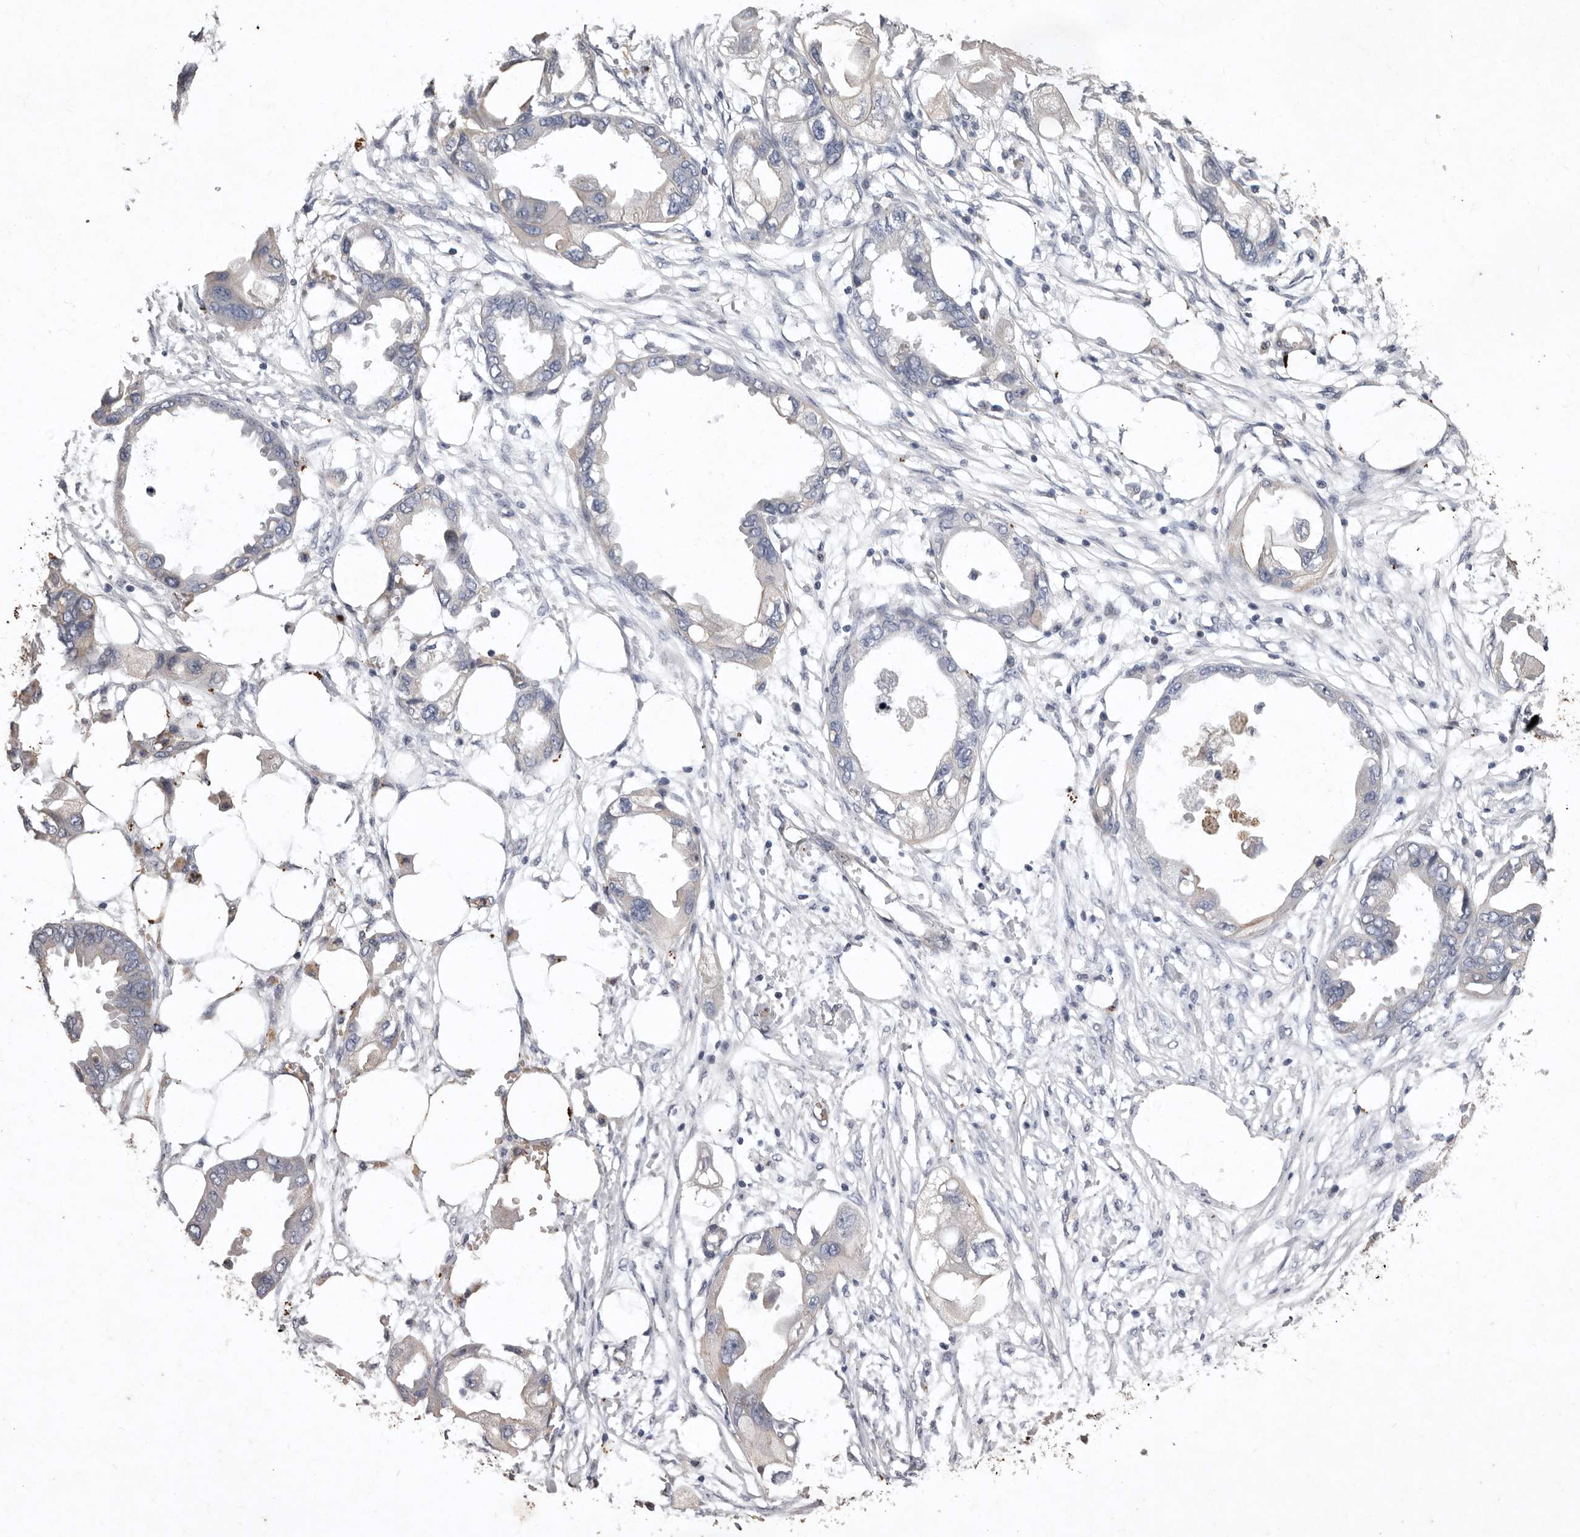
{"staining": {"intensity": "weak", "quantity": "<25%", "location": "cytoplasmic/membranous"}, "tissue": "endometrial cancer", "cell_type": "Tumor cells", "image_type": "cancer", "snomed": [{"axis": "morphology", "description": "Adenocarcinoma, NOS"}, {"axis": "morphology", "description": "Adenocarcinoma, metastatic, NOS"}, {"axis": "topography", "description": "Adipose tissue"}, {"axis": "topography", "description": "Endometrium"}], "caption": "Micrograph shows no significant protein staining in tumor cells of endometrial adenocarcinoma.", "gene": "NKAIN4", "patient": {"sex": "female", "age": 67}}